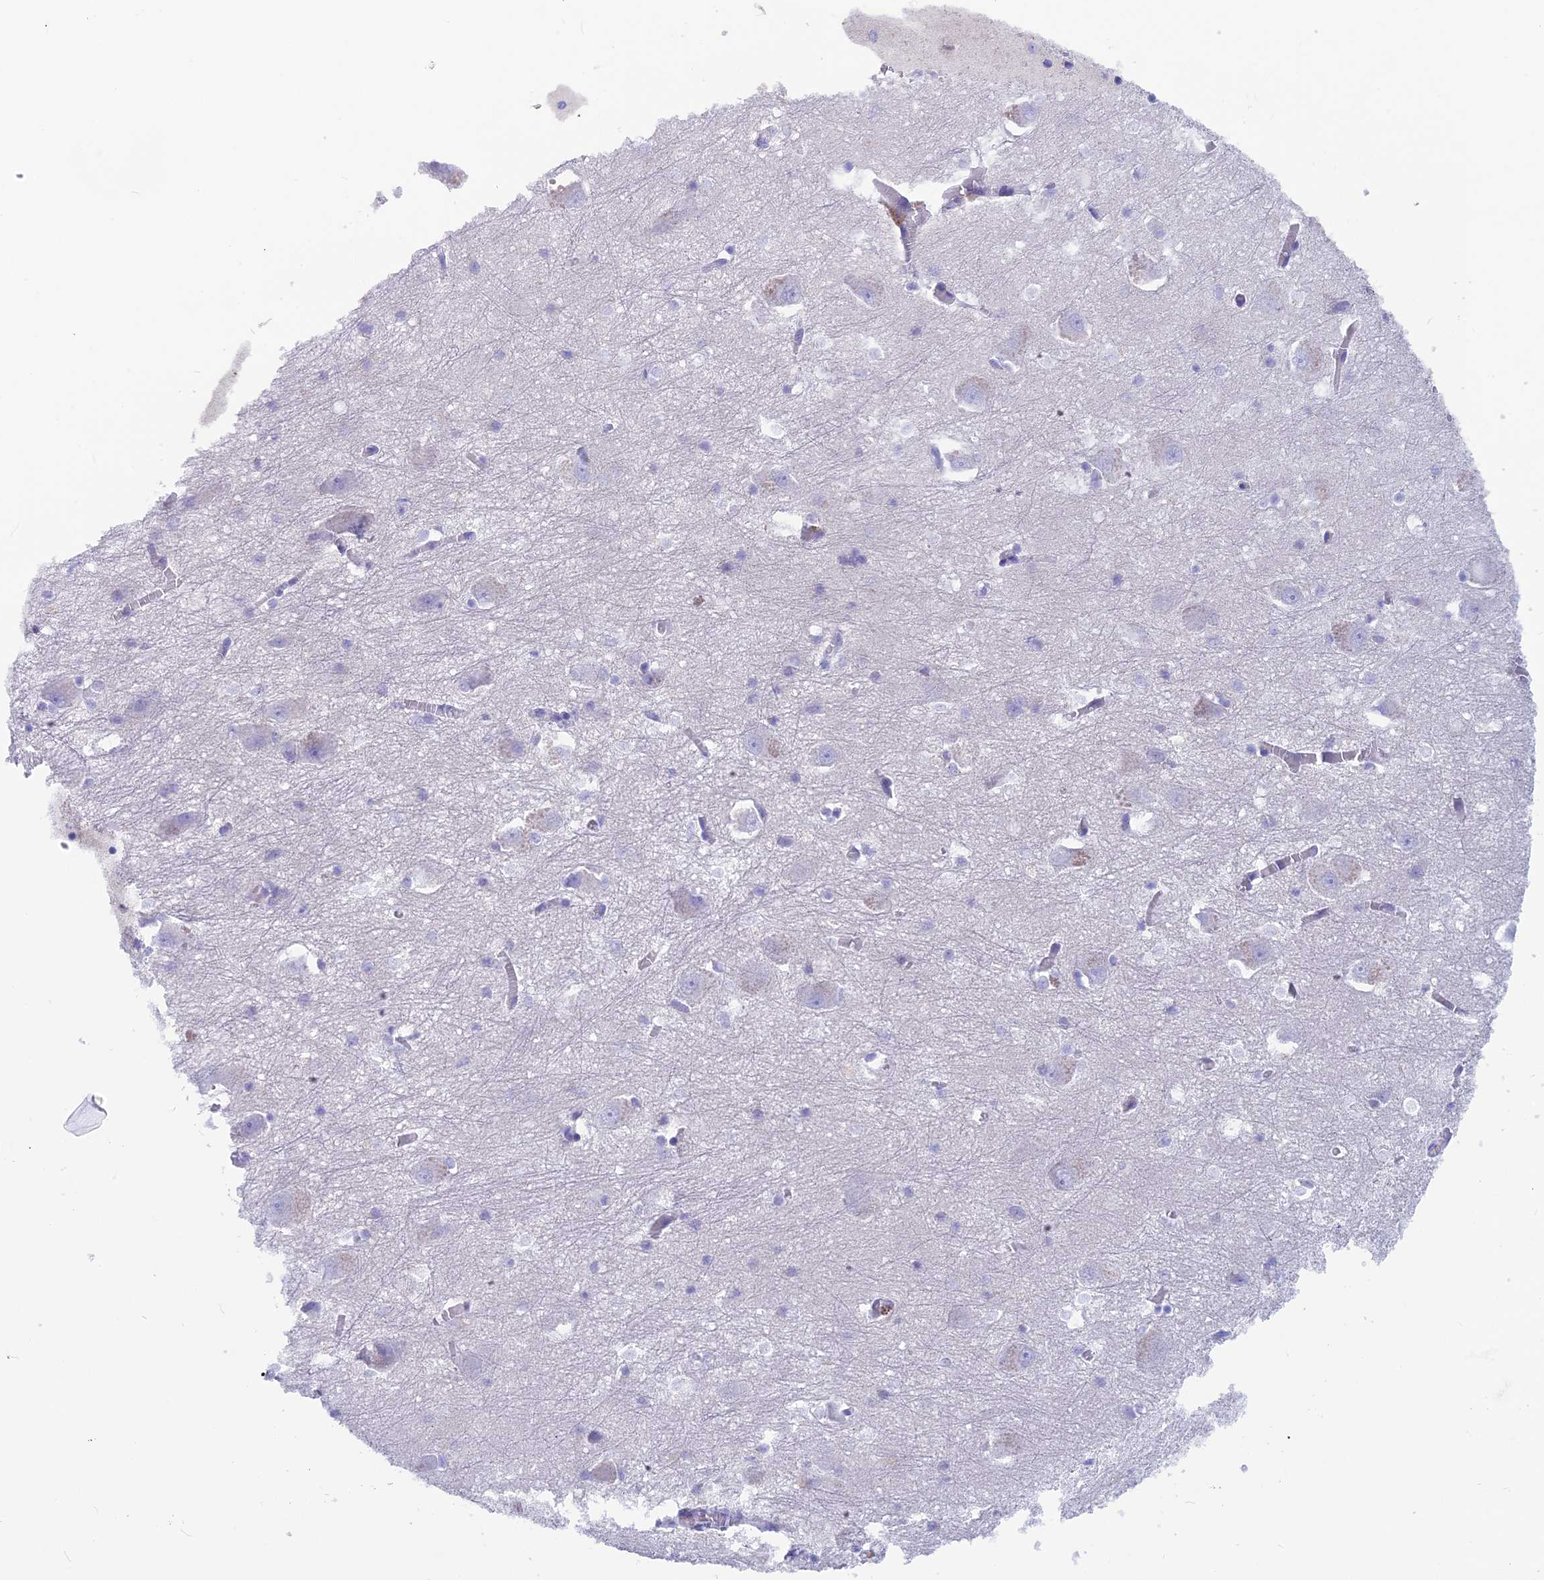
{"staining": {"intensity": "negative", "quantity": "none", "location": "none"}, "tissue": "caudate", "cell_type": "Glial cells", "image_type": "normal", "snomed": [{"axis": "morphology", "description": "Normal tissue, NOS"}, {"axis": "topography", "description": "Lateral ventricle wall"}], "caption": "Immunohistochemical staining of normal caudate shows no significant staining in glial cells.", "gene": "SNTN", "patient": {"sex": "male", "age": 37}}